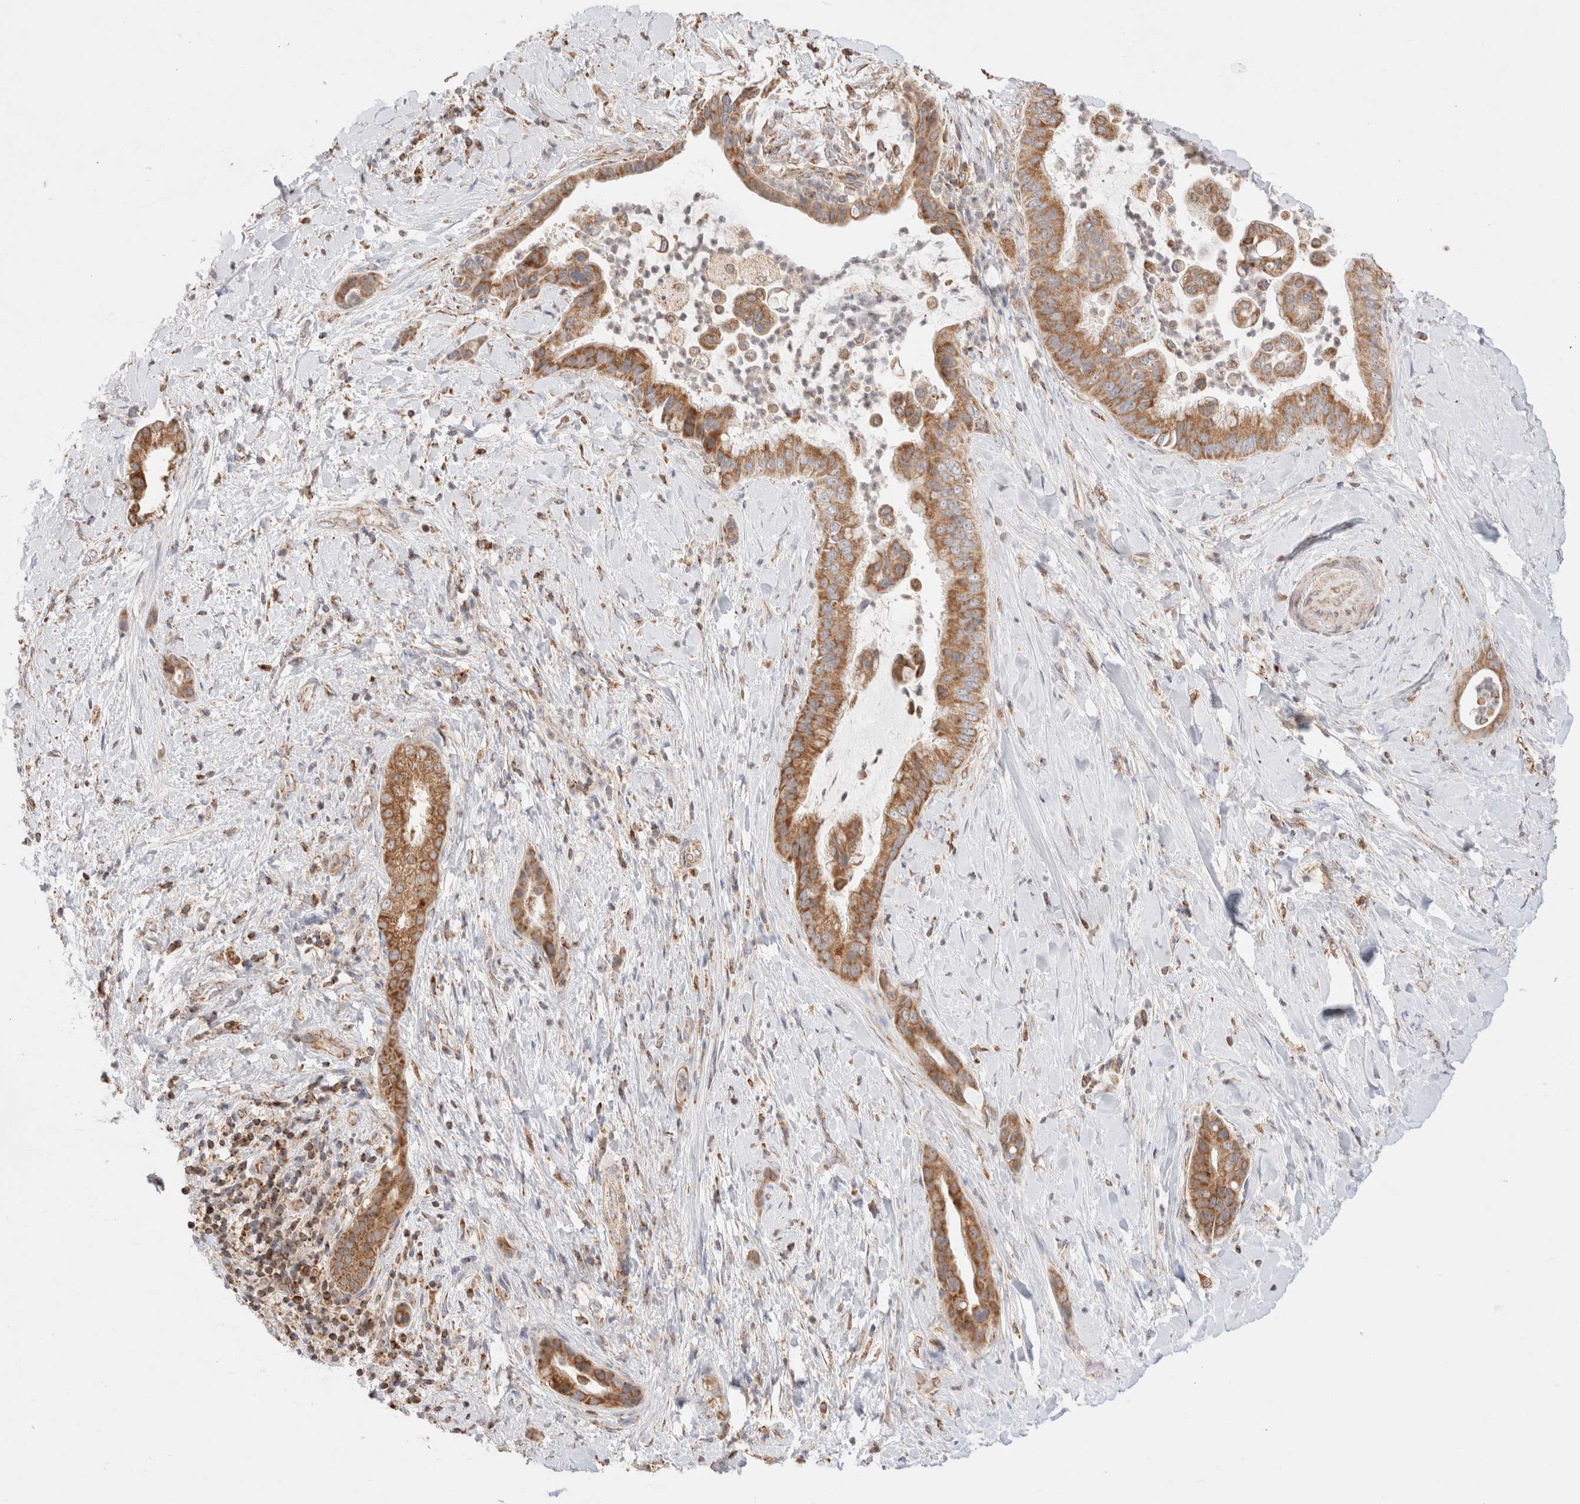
{"staining": {"intensity": "moderate", "quantity": ">75%", "location": "cytoplasmic/membranous"}, "tissue": "liver cancer", "cell_type": "Tumor cells", "image_type": "cancer", "snomed": [{"axis": "morphology", "description": "Cholangiocarcinoma"}, {"axis": "topography", "description": "Liver"}], "caption": "Immunohistochemical staining of liver cholangiocarcinoma reveals medium levels of moderate cytoplasmic/membranous protein expression in approximately >75% of tumor cells.", "gene": "TMPPE", "patient": {"sex": "female", "age": 54}}